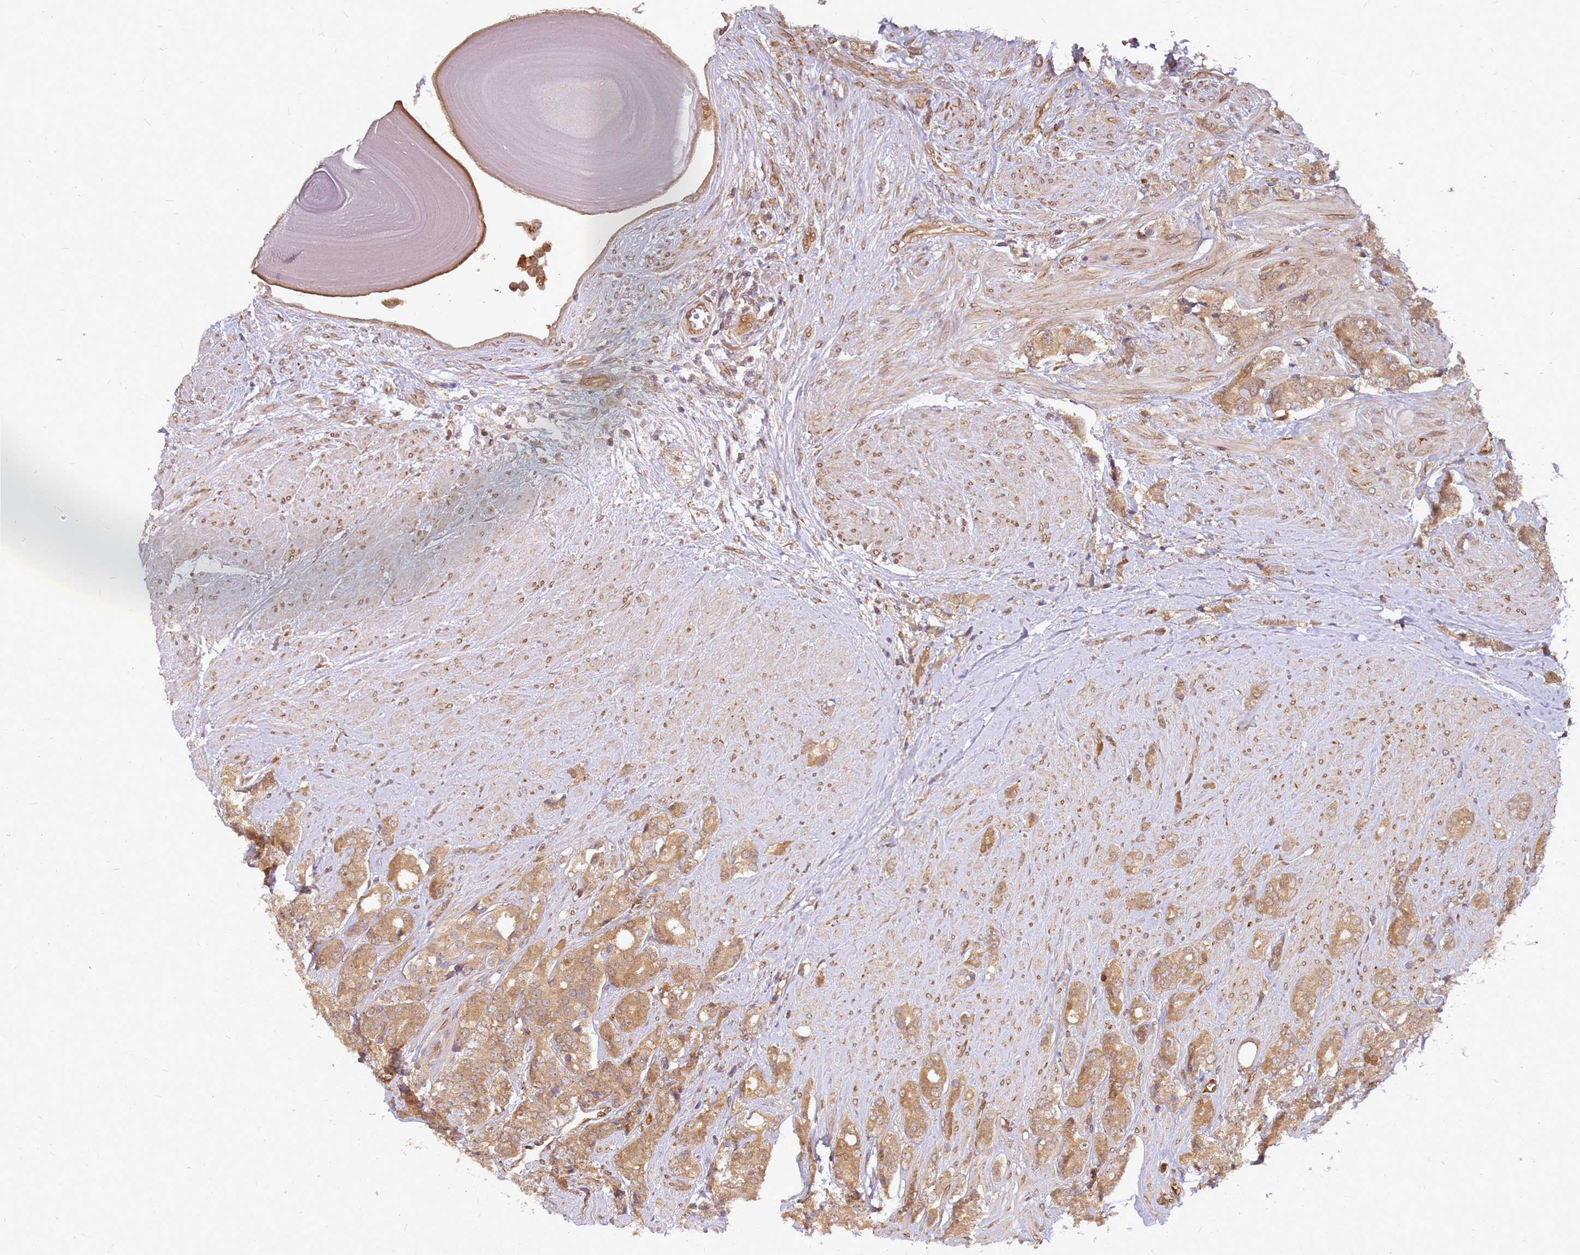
{"staining": {"intensity": "moderate", "quantity": ">75%", "location": "cytoplasmic/membranous"}, "tissue": "prostate cancer", "cell_type": "Tumor cells", "image_type": "cancer", "snomed": [{"axis": "morphology", "description": "Adenocarcinoma, High grade"}, {"axis": "topography", "description": "Prostate"}], "caption": "The photomicrograph reveals immunohistochemical staining of prostate high-grade adenocarcinoma. There is moderate cytoplasmic/membranous expression is identified in about >75% of tumor cells.", "gene": "NUDT14", "patient": {"sex": "male", "age": 62}}